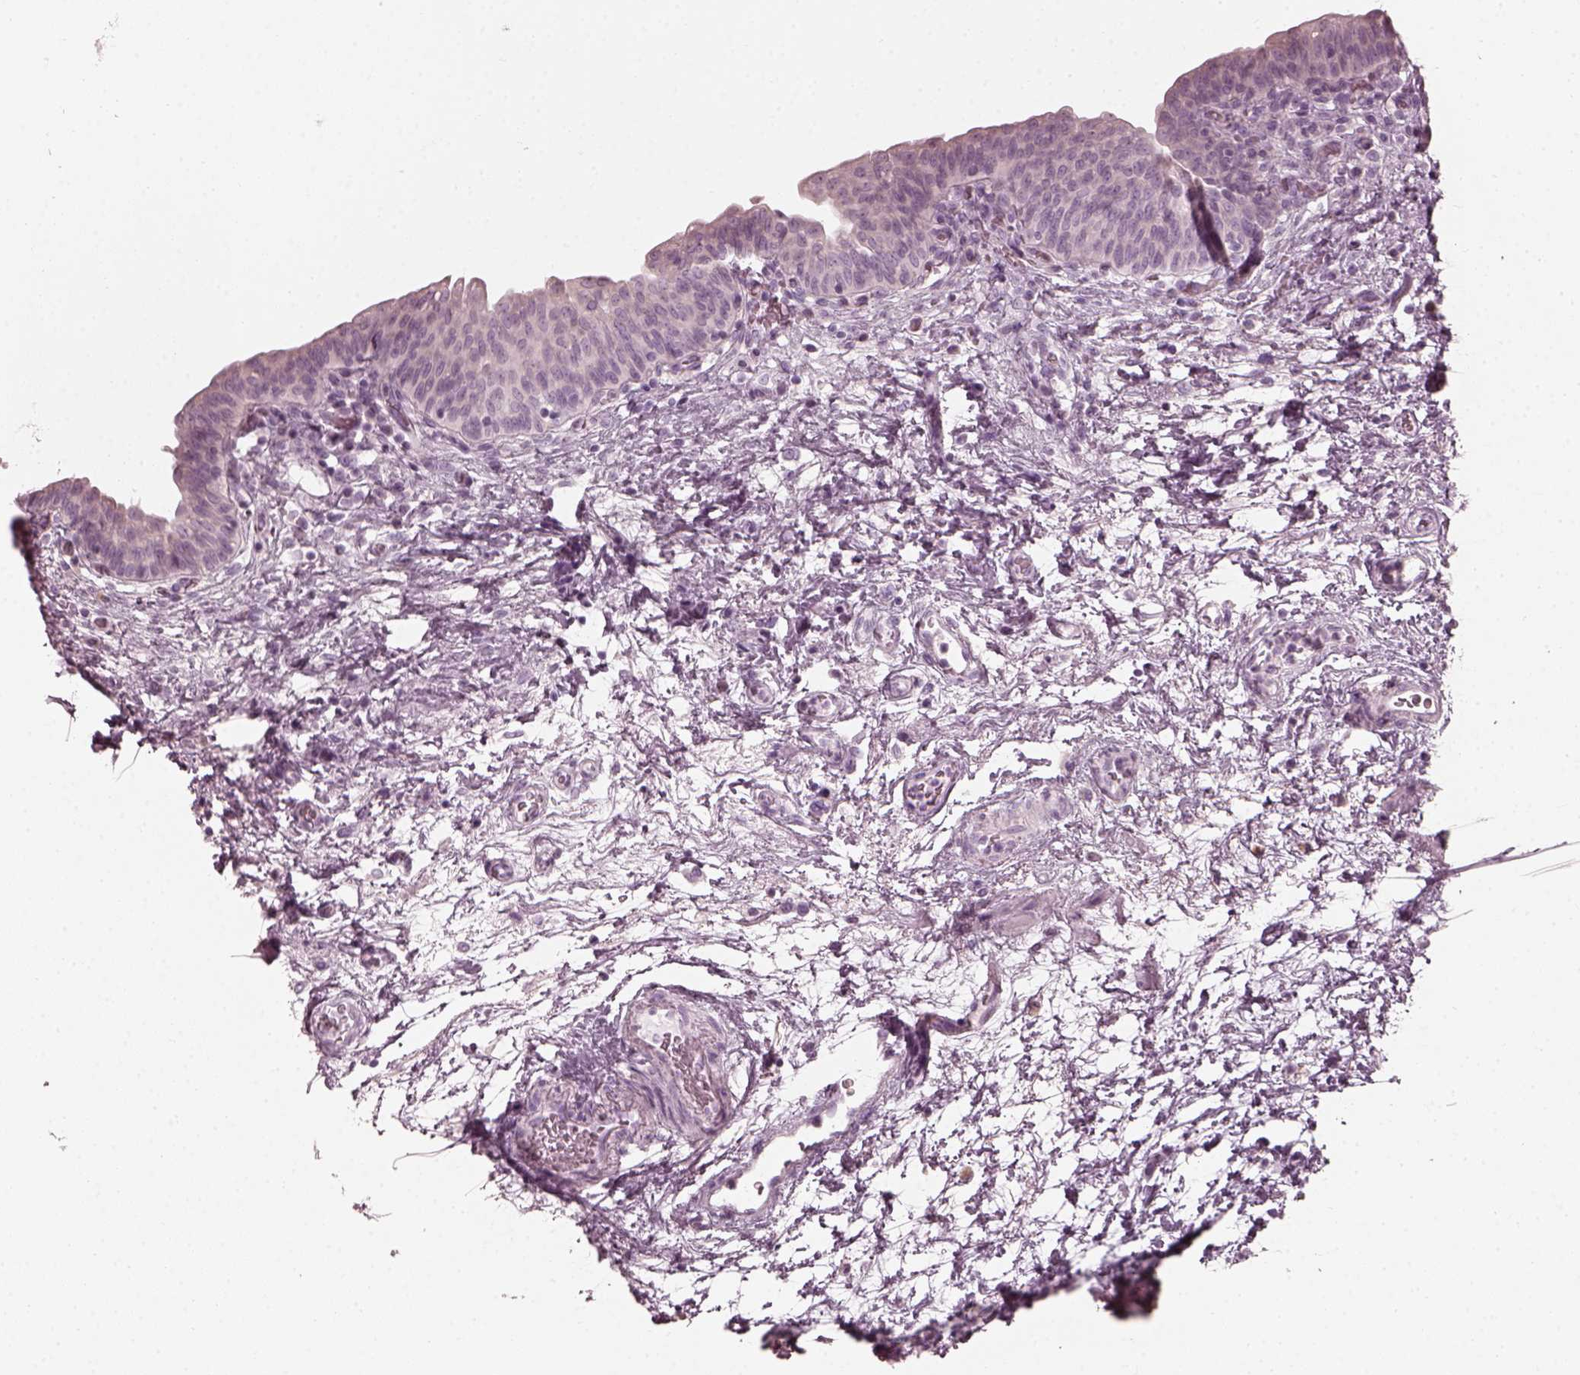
{"staining": {"intensity": "negative", "quantity": "none", "location": "none"}, "tissue": "urinary bladder", "cell_type": "Urothelial cells", "image_type": "normal", "snomed": [{"axis": "morphology", "description": "Normal tissue, NOS"}, {"axis": "topography", "description": "Urinary bladder"}], "caption": "IHC image of unremarkable human urinary bladder stained for a protein (brown), which exhibits no positivity in urothelial cells. (DAB immunohistochemistry (IHC) visualized using brightfield microscopy, high magnification).", "gene": "SAXO2", "patient": {"sex": "male", "age": 69}}